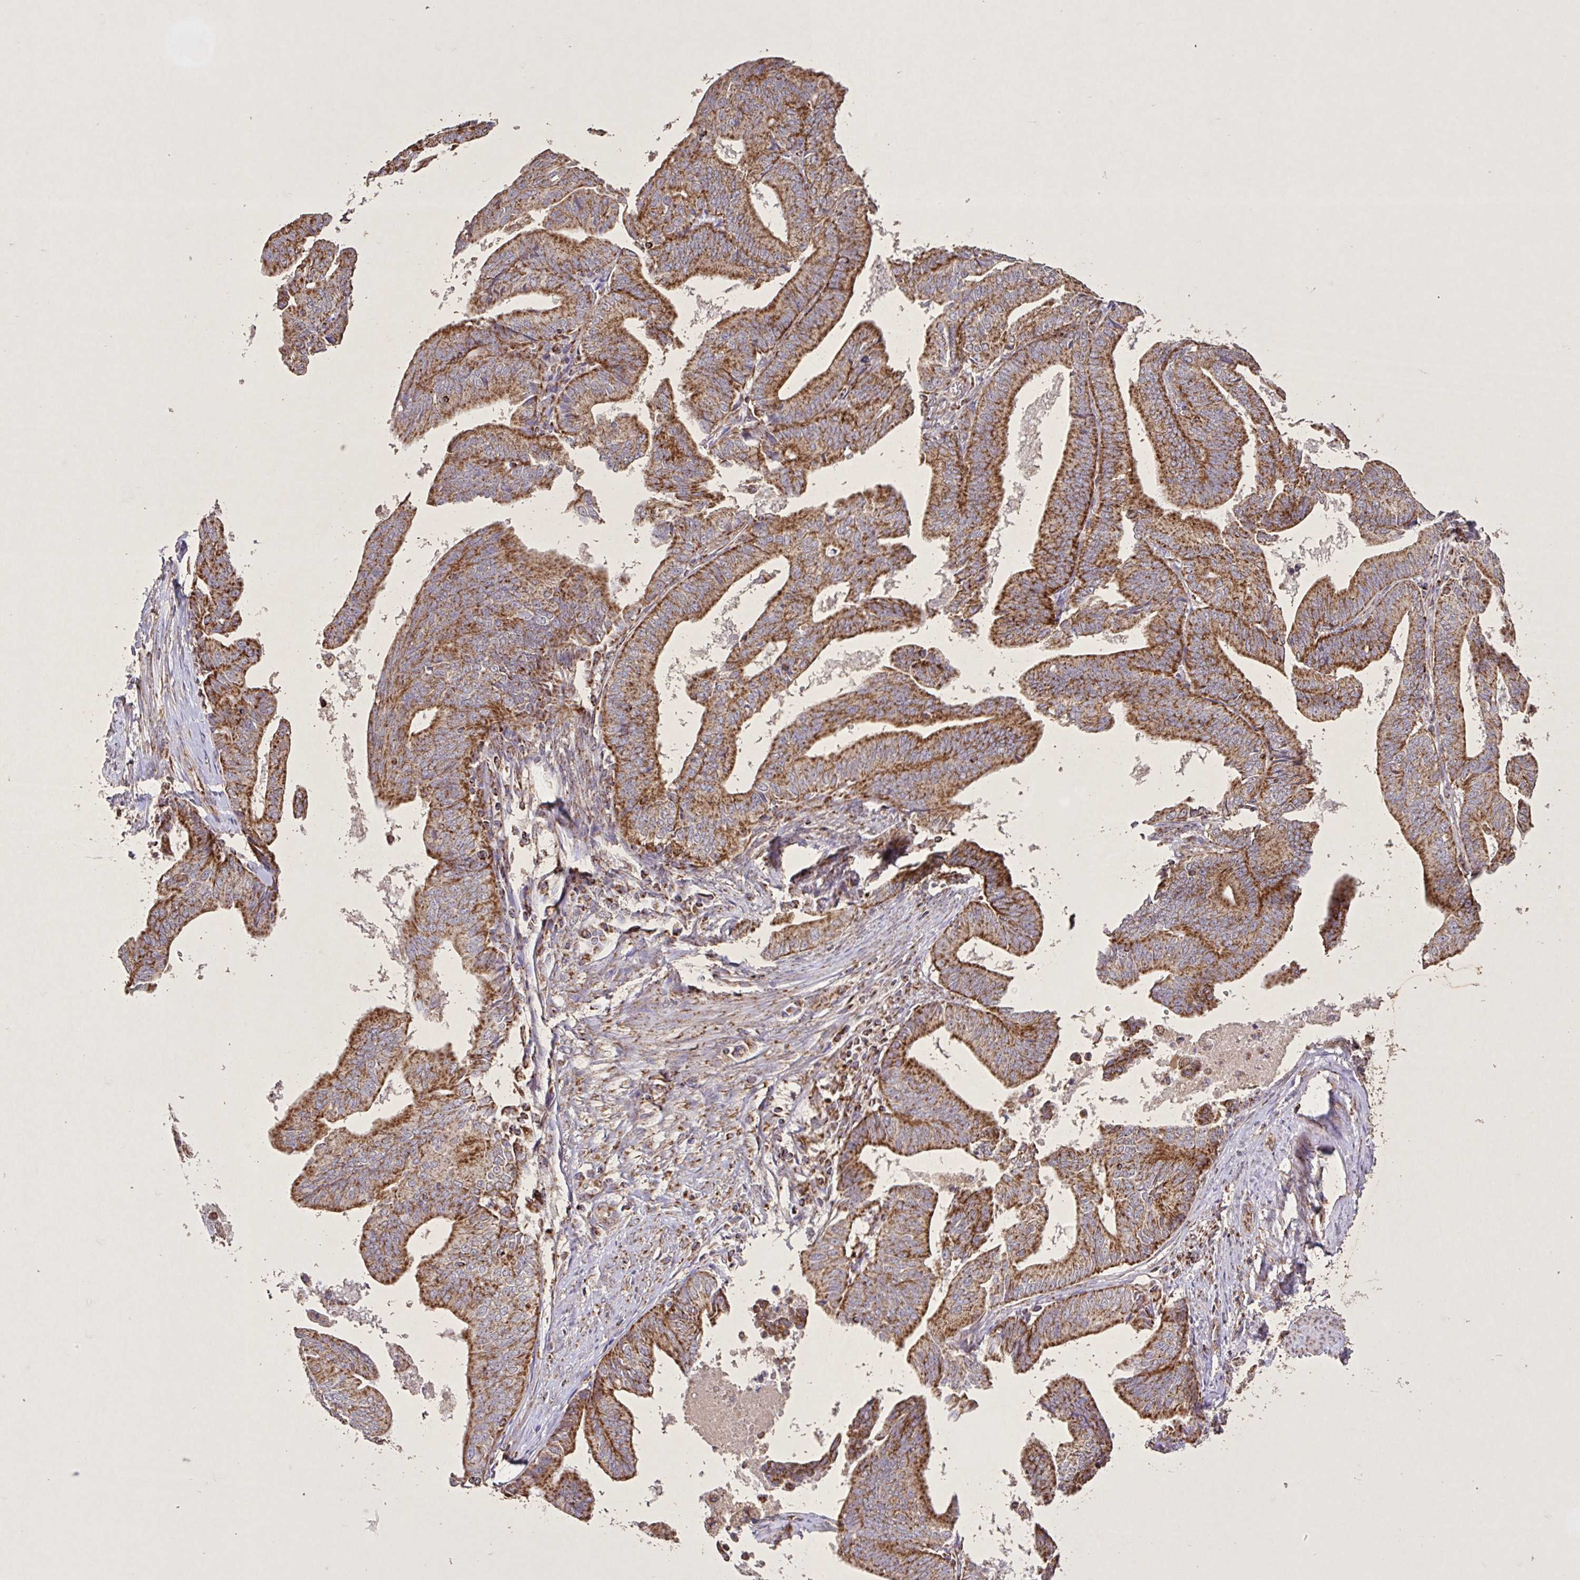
{"staining": {"intensity": "strong", "quantity": ">75%", "location": "cytoplasmic/membranous"}, "tissue": "endometrial cancer", "cell_type": "Tumor cells", "image_type": "cancer", "snomed": [{"axis": "morphology", "description": "Adenocarcinoma, NOS"}, {"axis": "topography", "description": "Endometrium"}], "caption": "Protein expression analysis of adenocarcinoma (endometrial) demonstrates strong cytoplasmic/membranous staining in about >75% of tumor cells.", "gene": "AGK", "patient": {"sex": "female", "age": 65}}